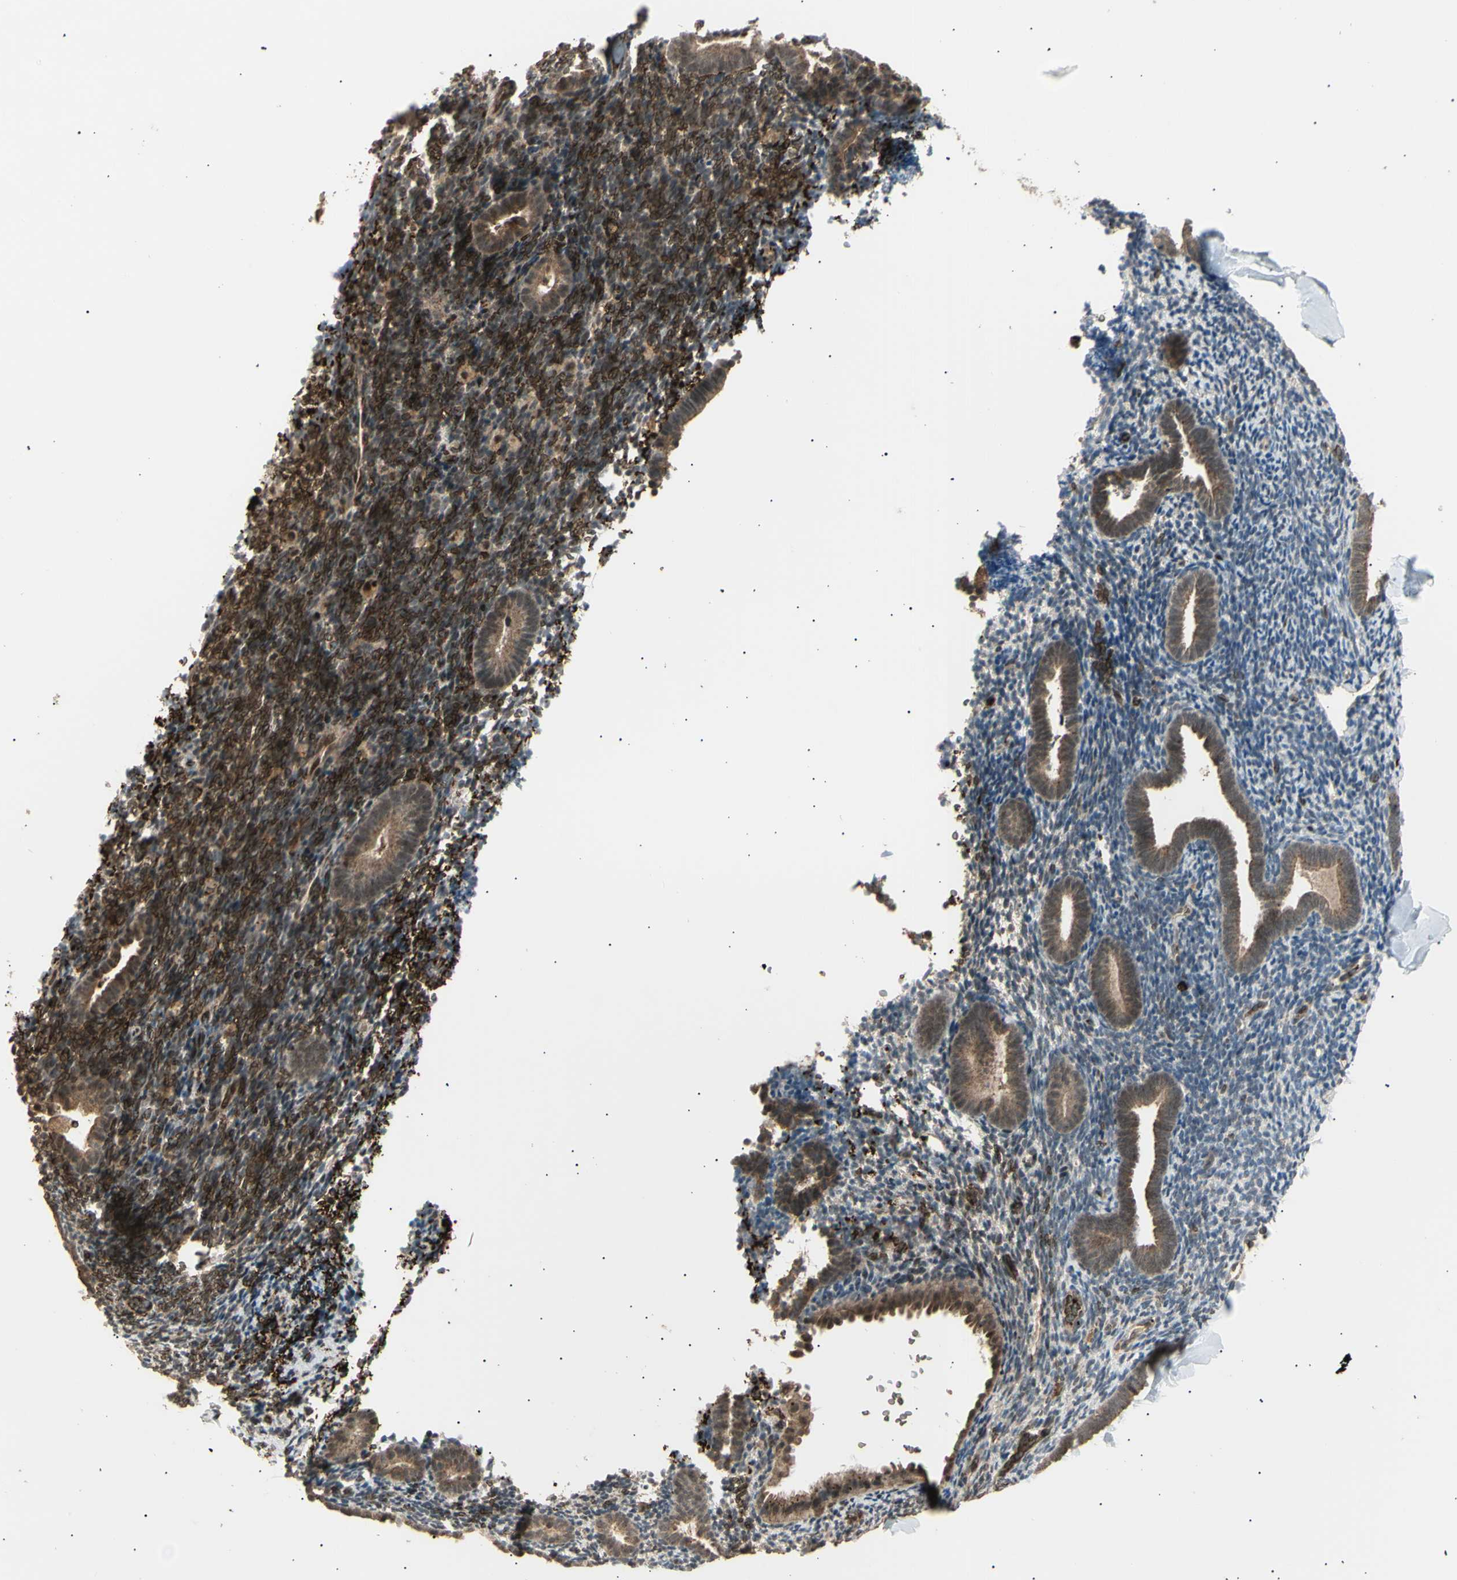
{"staining": {"intensity": "weak", "quantity": "25%-75%", "location": "cytoplasmic/membranous"}, "tissue": "endometrium", "cell_type": "Cells in endometrial stroma", "image_type": "normal", "snomed": [{"axis": "morphology", "description": "Normal tissue, NOS"}, {"axis": "topography", "description": "Endometrium"}], "caption": "A brown stain labels weak cytoplasmic/membranous positivity of a protein in cells in endometrial stroma of benign human endometrium. Nuclei are stained in blue.", "gene": "NUAK2", "patient": {"sex": "female", "age": 51}}